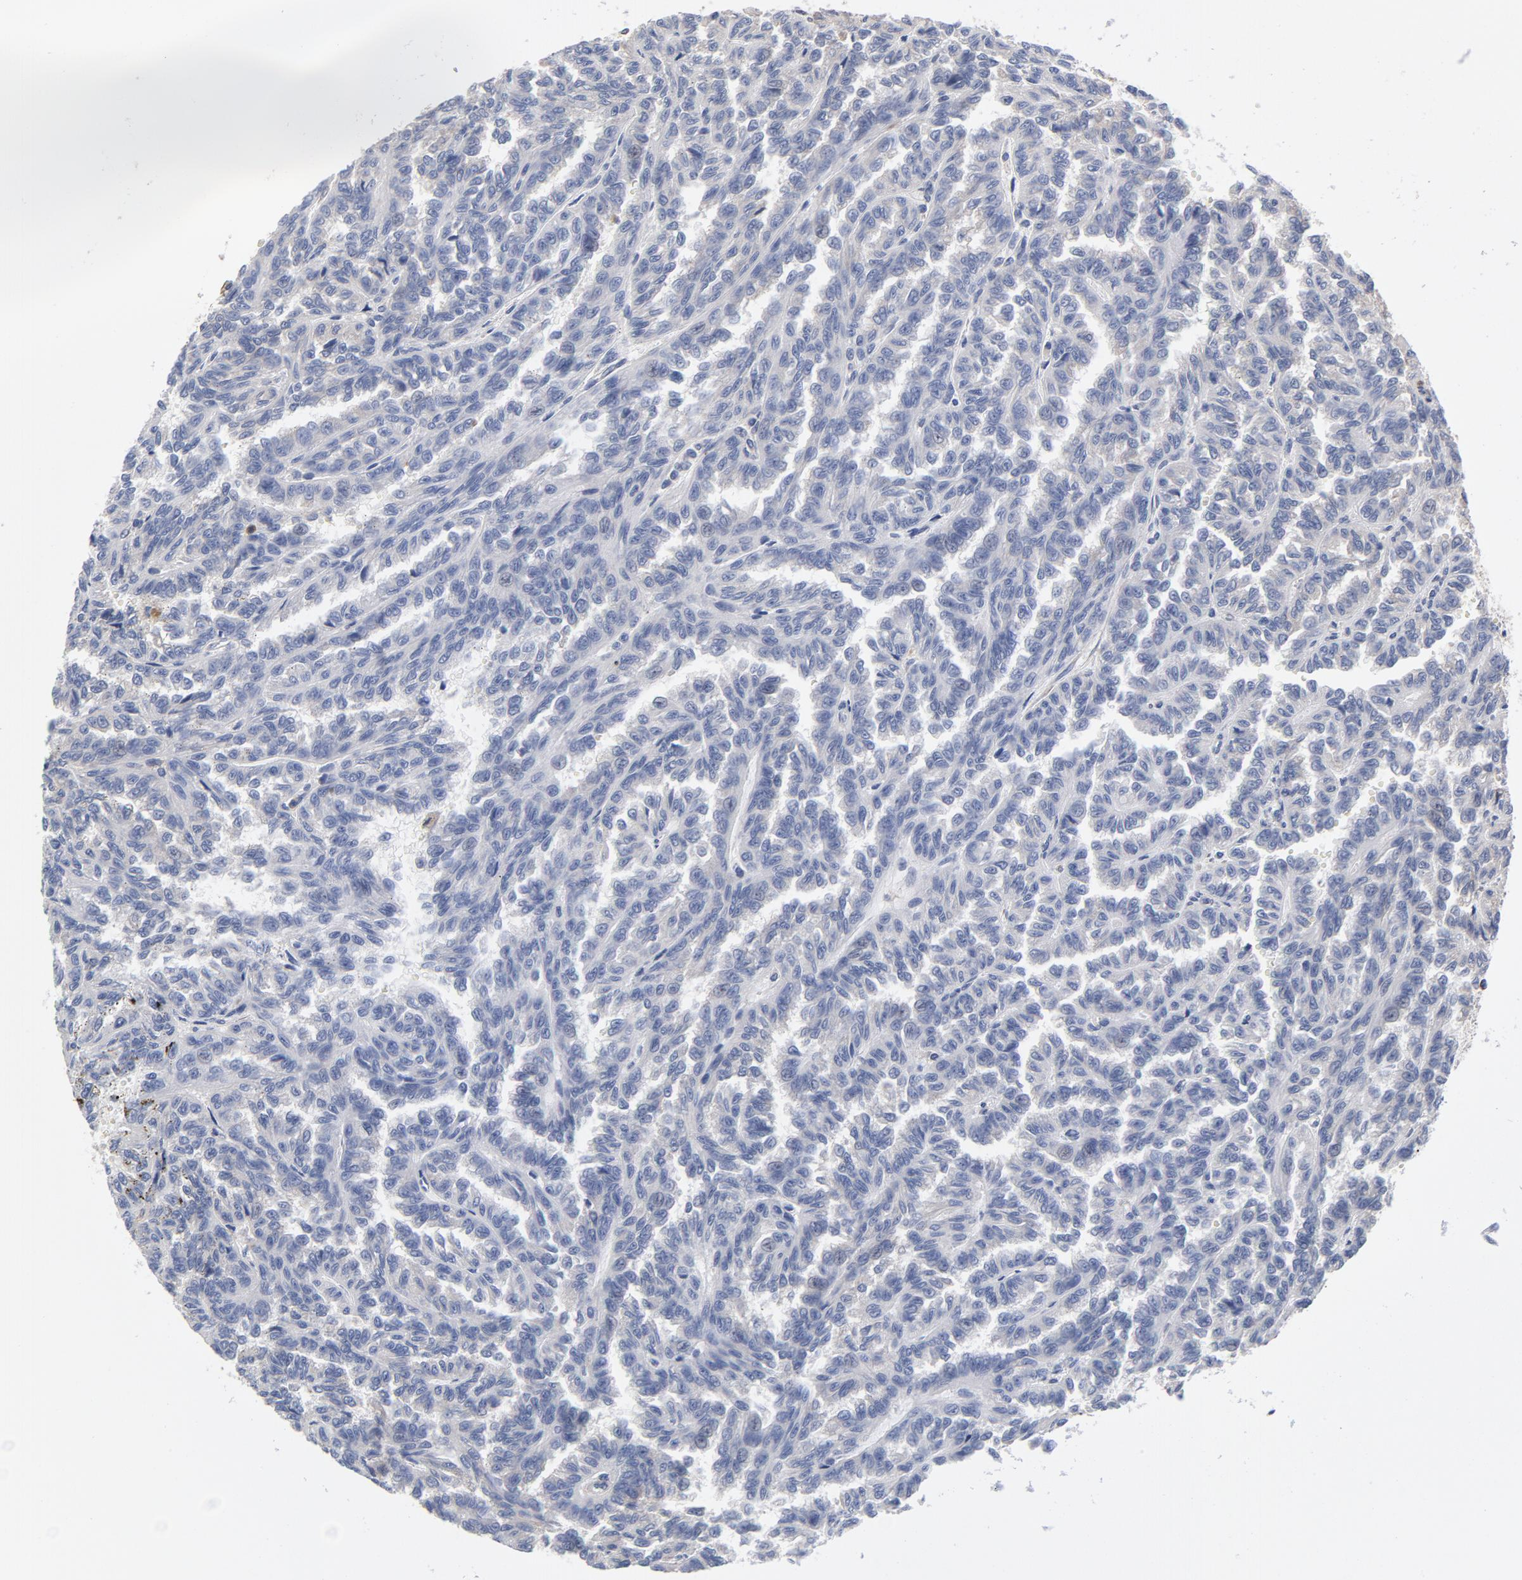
{"staining": {"intensity": "negative", "quantity": "none", "location": "none"}, "tissue": "renal cancer", "cell_type": "Tumor cells", "image_type": "cancer", "snomed": [{"axis": "morphology", "description": "Inflammation, NOS"}, {"axis": "morphology", "description": "Adenocarcinoma, NOS"}, {"axis": "topography", "description": "Kidney"}], "caption": "Renal adenocarcinoma was stained to show a protein in brown. There is no significant expression in tumor cells. (Brightfield microscopy of DAB immunohistochemistry (IHC) at high magnification).", "gene": "ASMTL", "patient": {"sex": "male", "age": 68}}